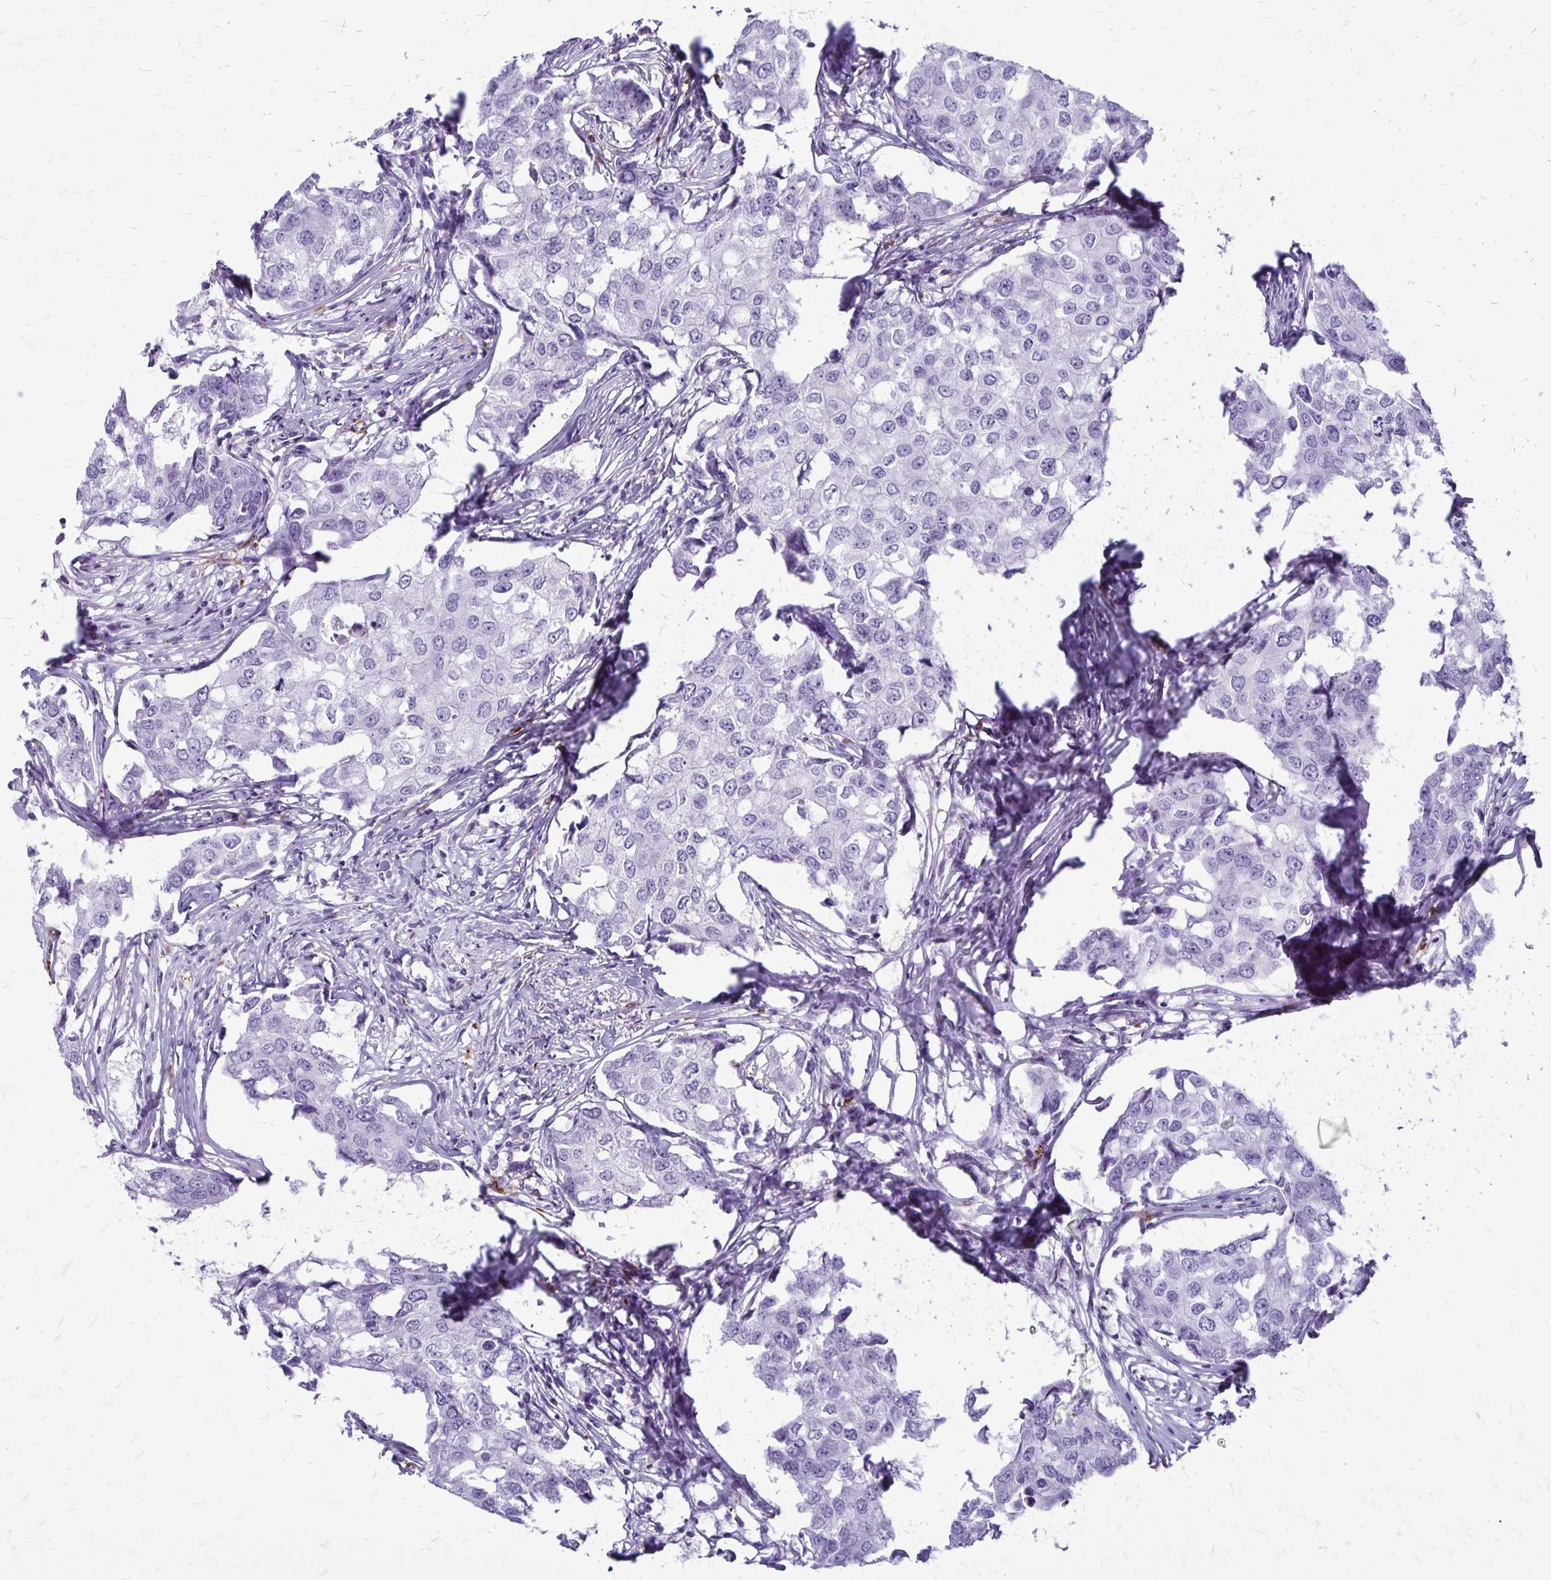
{"staining": {"intensity": "negative", "quantity": "none", "location": "none"}, "tissue": "breast cancer", "cell_type": "Tumor cells", "image_type": "cancer", "snomed": [{"axis": "morphology", "description": "Duct carcinoma"}, {"axis": "topography", "description": "Breast"}], "caption": "An image of invasive ductal carcinoma (breast) stained for a protein reveals no brown staining in tumor cells.", "gene": "RTN1", "patient": {"sex": "female", "age": 27}}